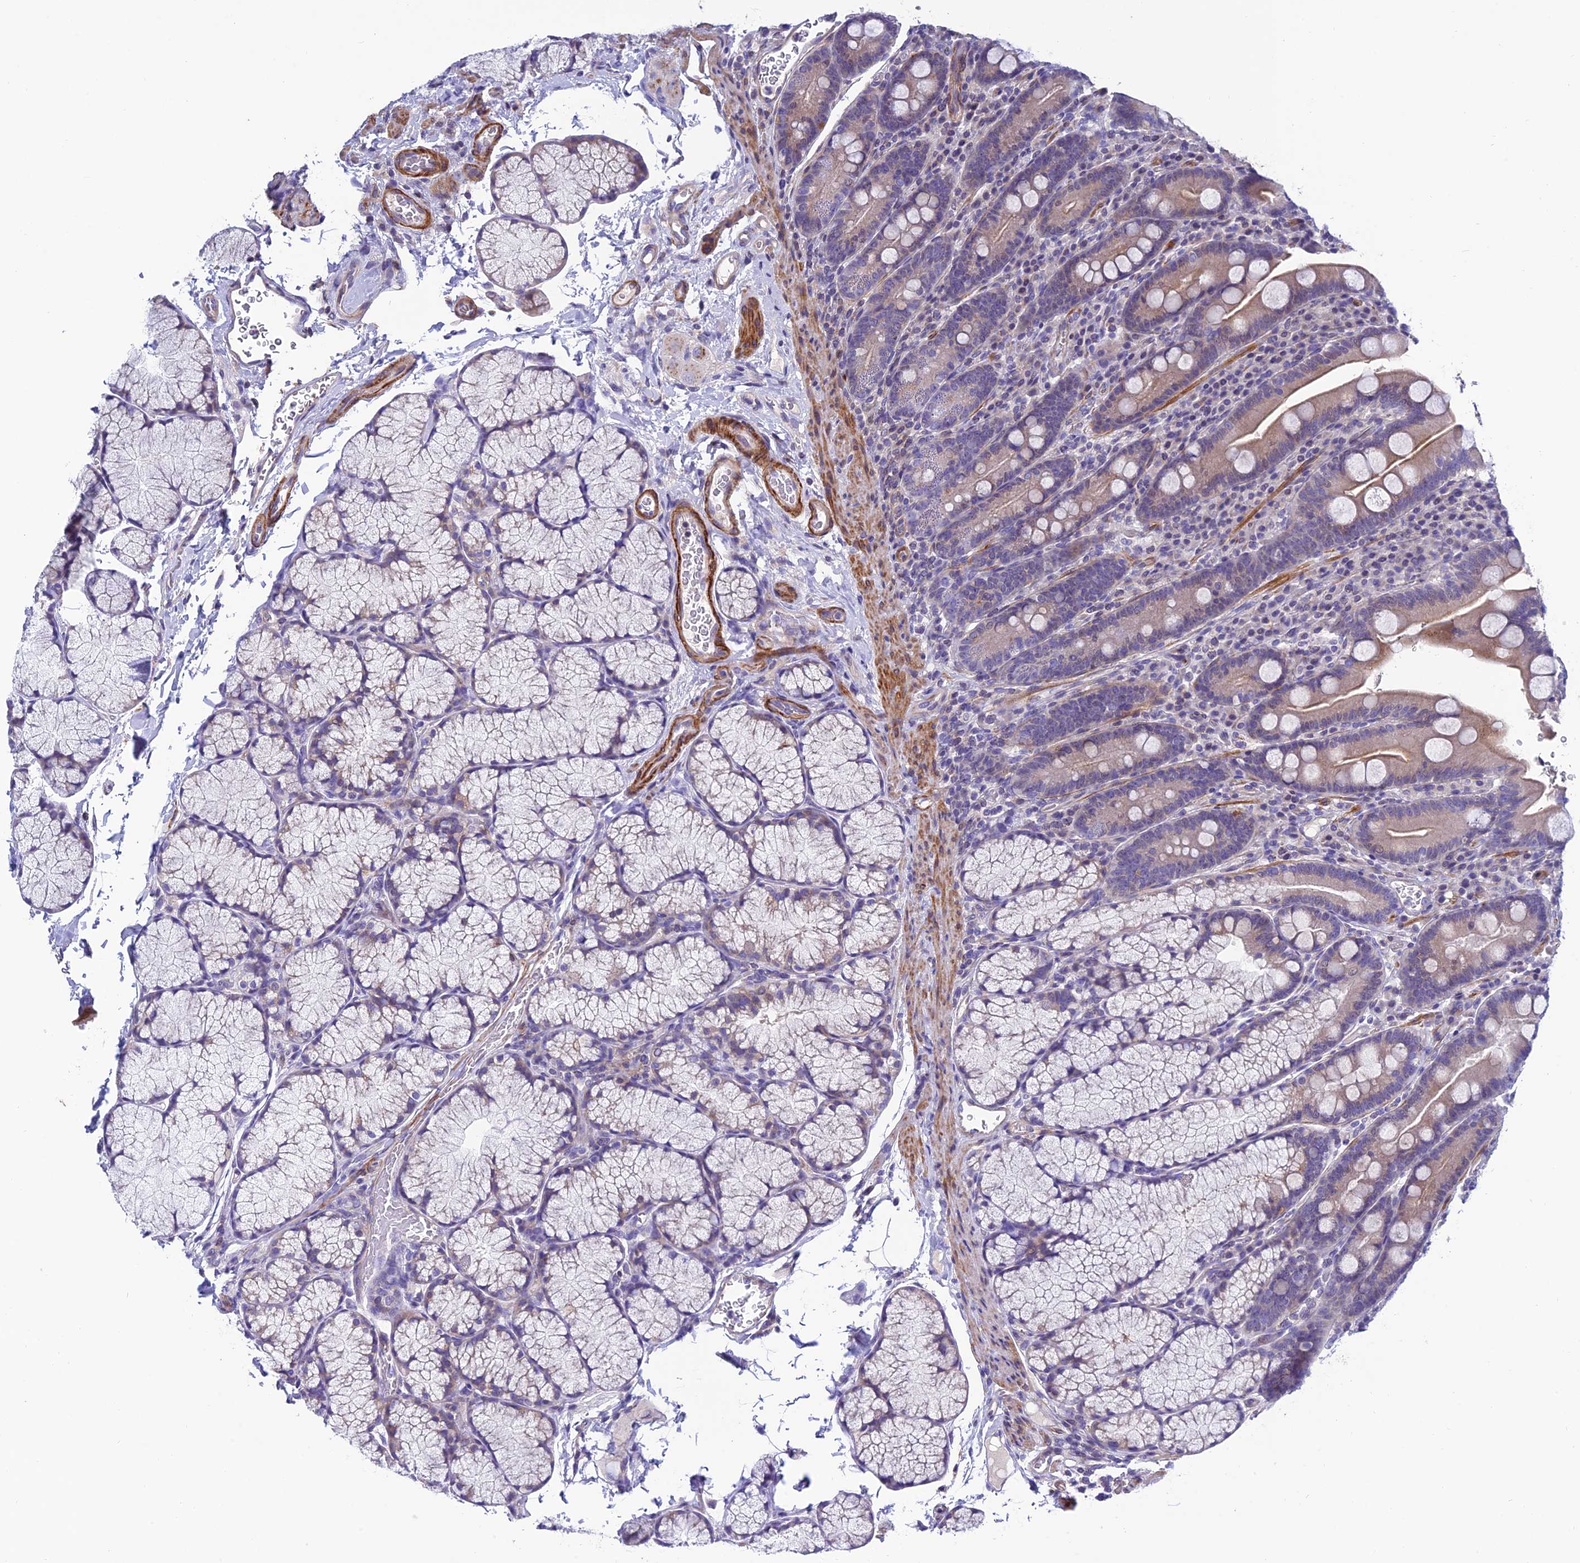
{"staining": {"intensity": "weak", "quantity": "25%-75%", "location": "cytoplasmic/membranous"}, "tissue": "duodenum", "cell_type": "Glandular cells", "image_type": "normal", "snomed": [{"axis": "morphology", "description": "Normal tissue, NOS"}, {"axis": "topography", "description": "Duodenum"}], "caption": "Glandular cells exhibit low levels of weak cytoplasmic/membranous staining in approximately 25%-75% of cells in benign duodenum. (DAB = brown stain, brightfield microscopy at high magnification).", "gene": "FAM178B", "patient": {"sex": "male", "age": 35}}